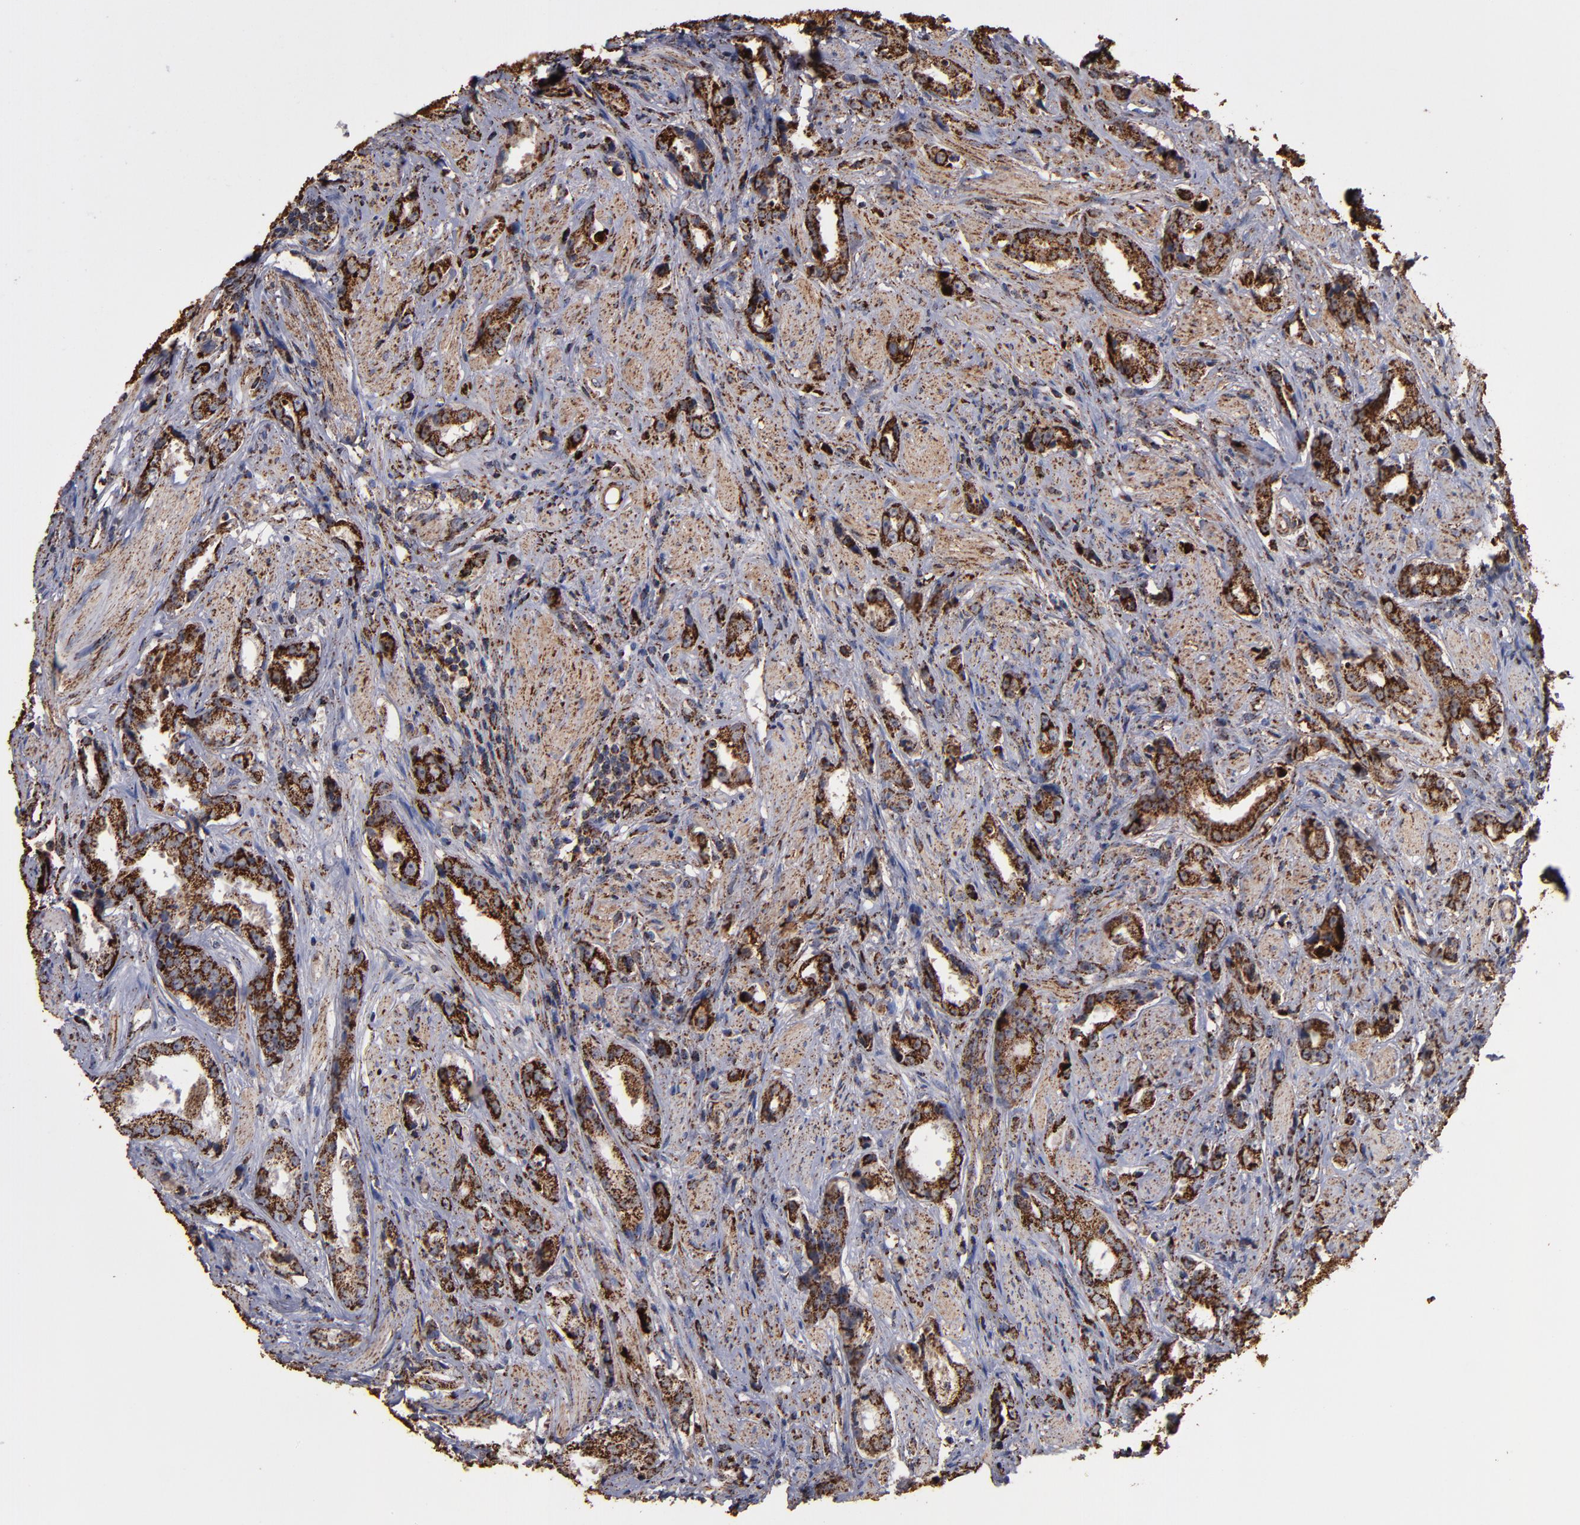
{"staining": {"intensity": "strong", "quantity": ">75%", "location": "cytoplasmic/membranous"}, "tissue": "prostate cancer", "cell_type": "Tumor cells", "image_type": "cancer", "snomed": [{"axis": "morphology", "description": "Adenocarcinoma, Medium grade"}, {"axis": "topography", "description": "Prostate"}], "caption": "Medium-grade adenocarcinoma (prostate) stained with a protein marker reveals strong staining in tumor cells.", "gene": "SOD2", "patient": {"sex": "male", "age": 53}}